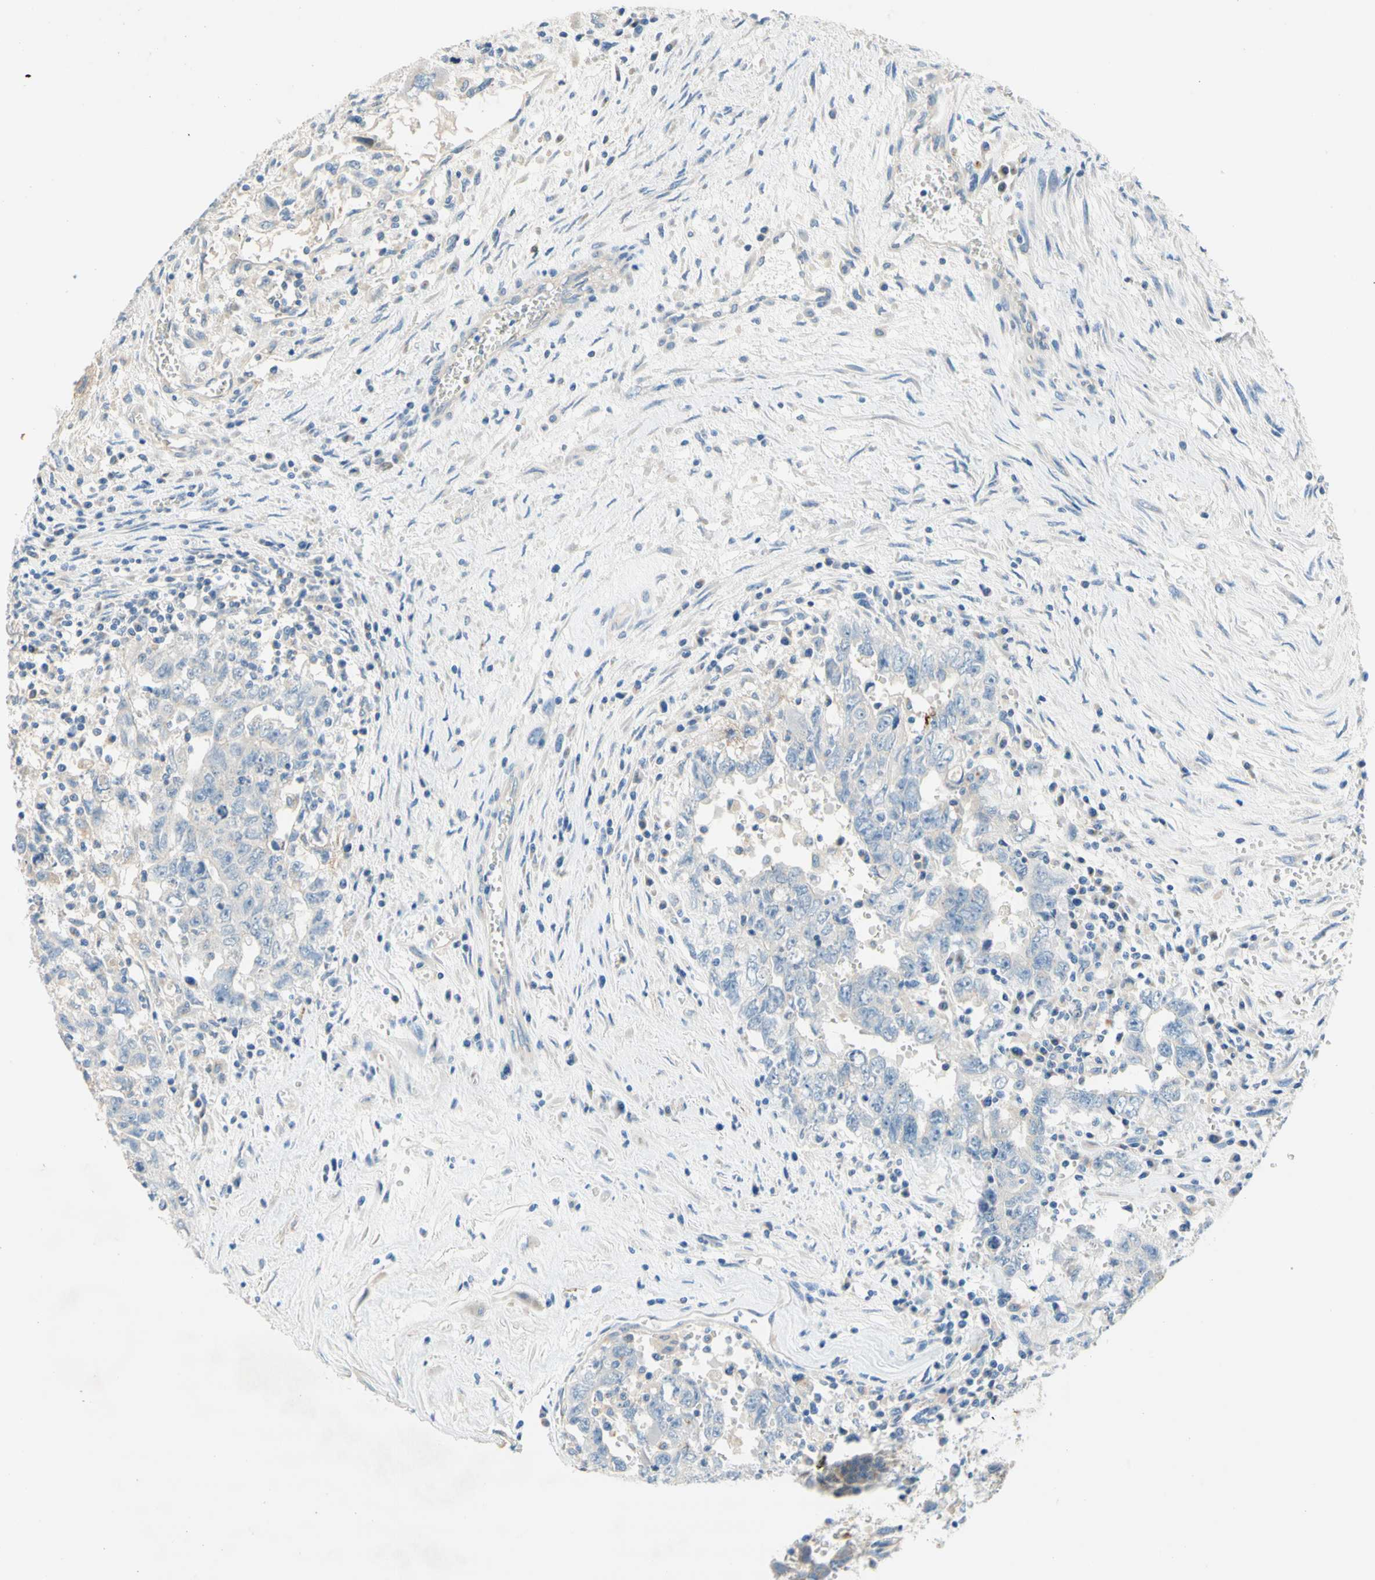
{"staining": {"intensity": "negative", "quantity": "none", "location": "none"}, "tissue": "testis cancer", "cell_type": "Tumor cells", "image_type": "cancer", "snomed": [{"axis": "morphology", "description": "Carcinoma, Embryonal, NOS"}, {"axis": "topography", "description": "Testis"}], "caption": "The immunohistochemistry image has no significant expression in tumor cells of testis embryonal carcinoma tissue.", "gene": "F3", "patient": {"sex": "male", "age": 28}}